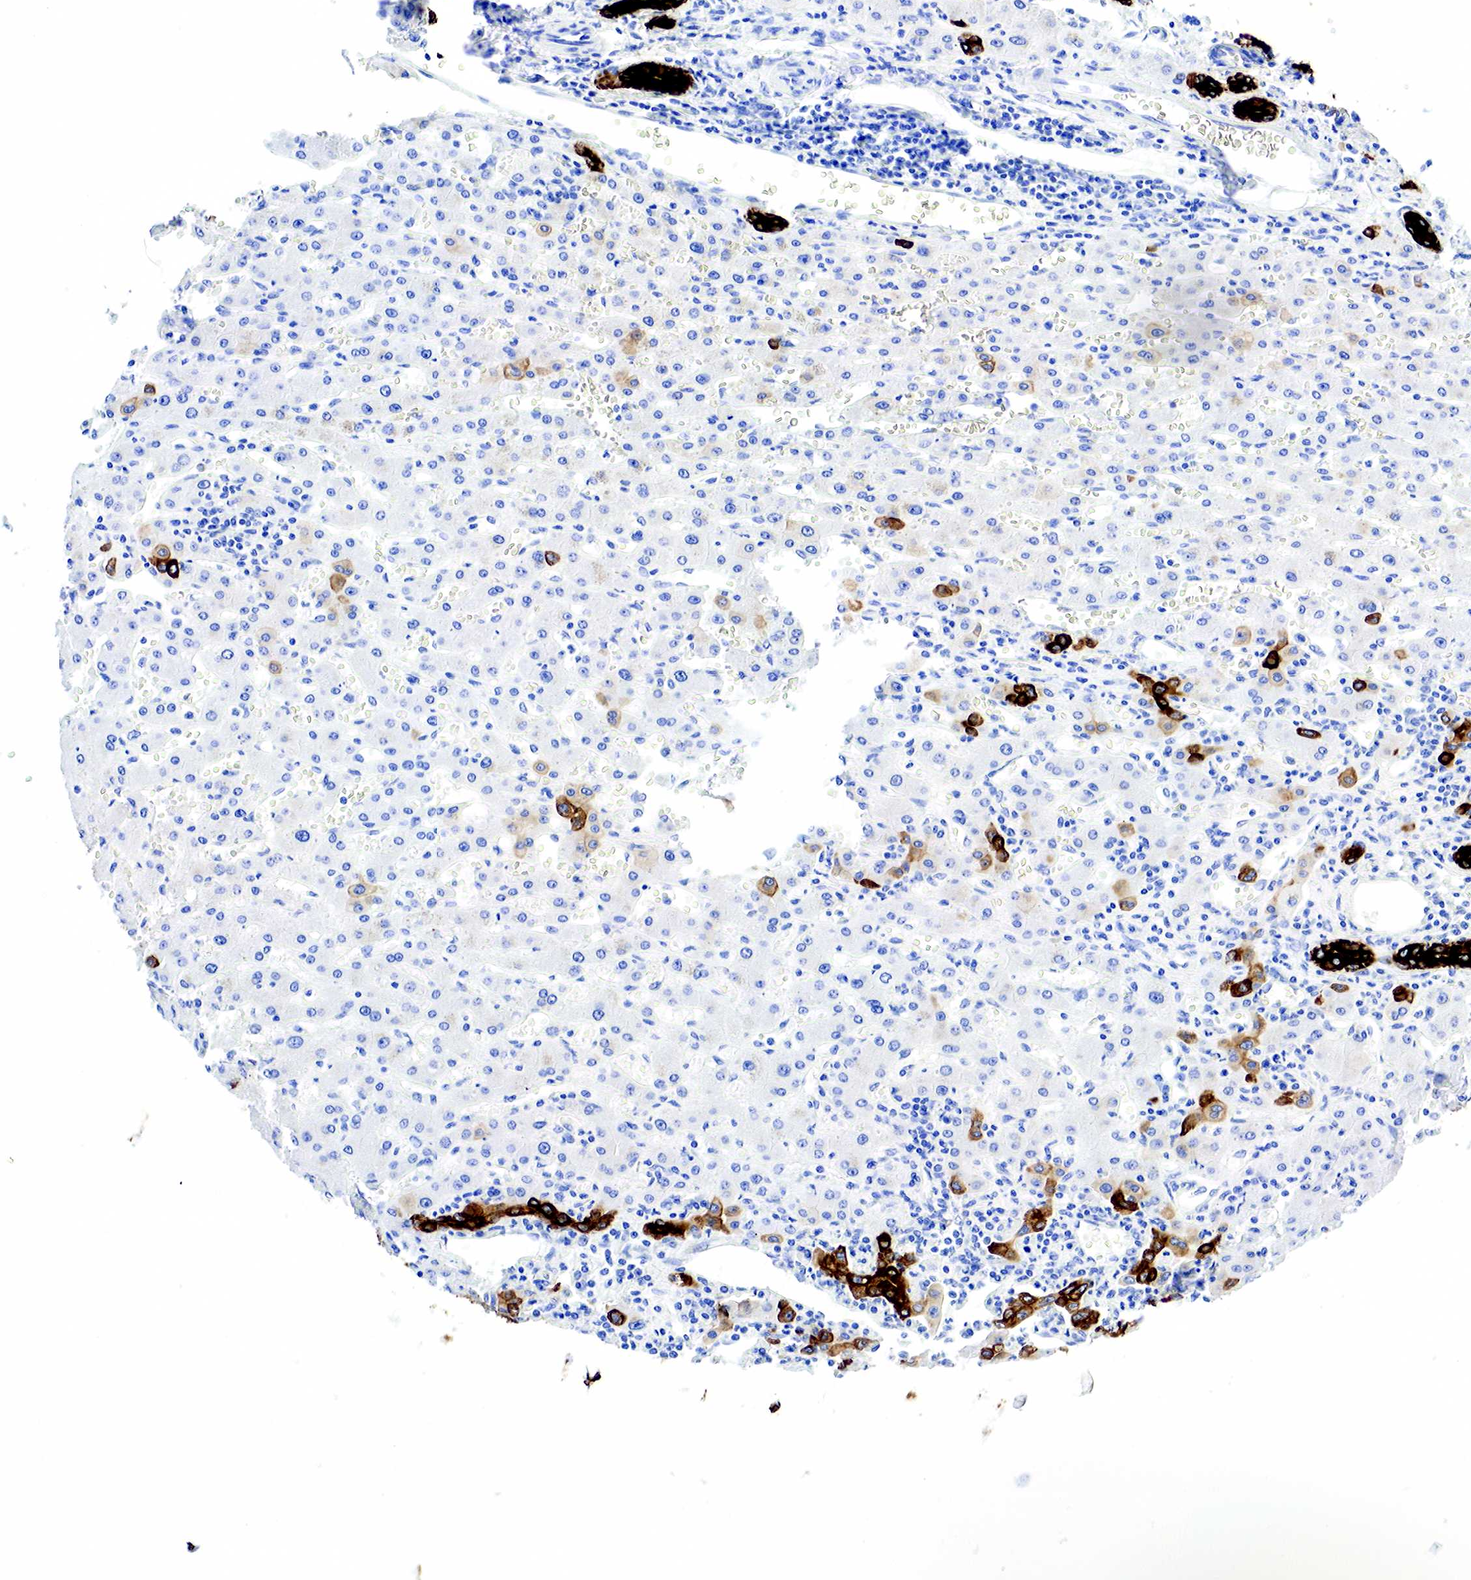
{"staining": {"intensity": "strong", "quantity": ">75%", "location": "cytoplasmic/membranous"}, "tissue": "liver", "cell_type": "Cholangiocytes", "image_type": "normal", "snomed": [{"axis": "morphology", "description": "Normal tissue, NOS"}, {"axis": "topography", "description": "Liver"}], "caption": "A brown stain shows strong cytoplasmic/membranous staining of a protein in cholangiocytes of benign liver.", "gene": "KRT7", "patient": {"sex": "female", "age": 30}}